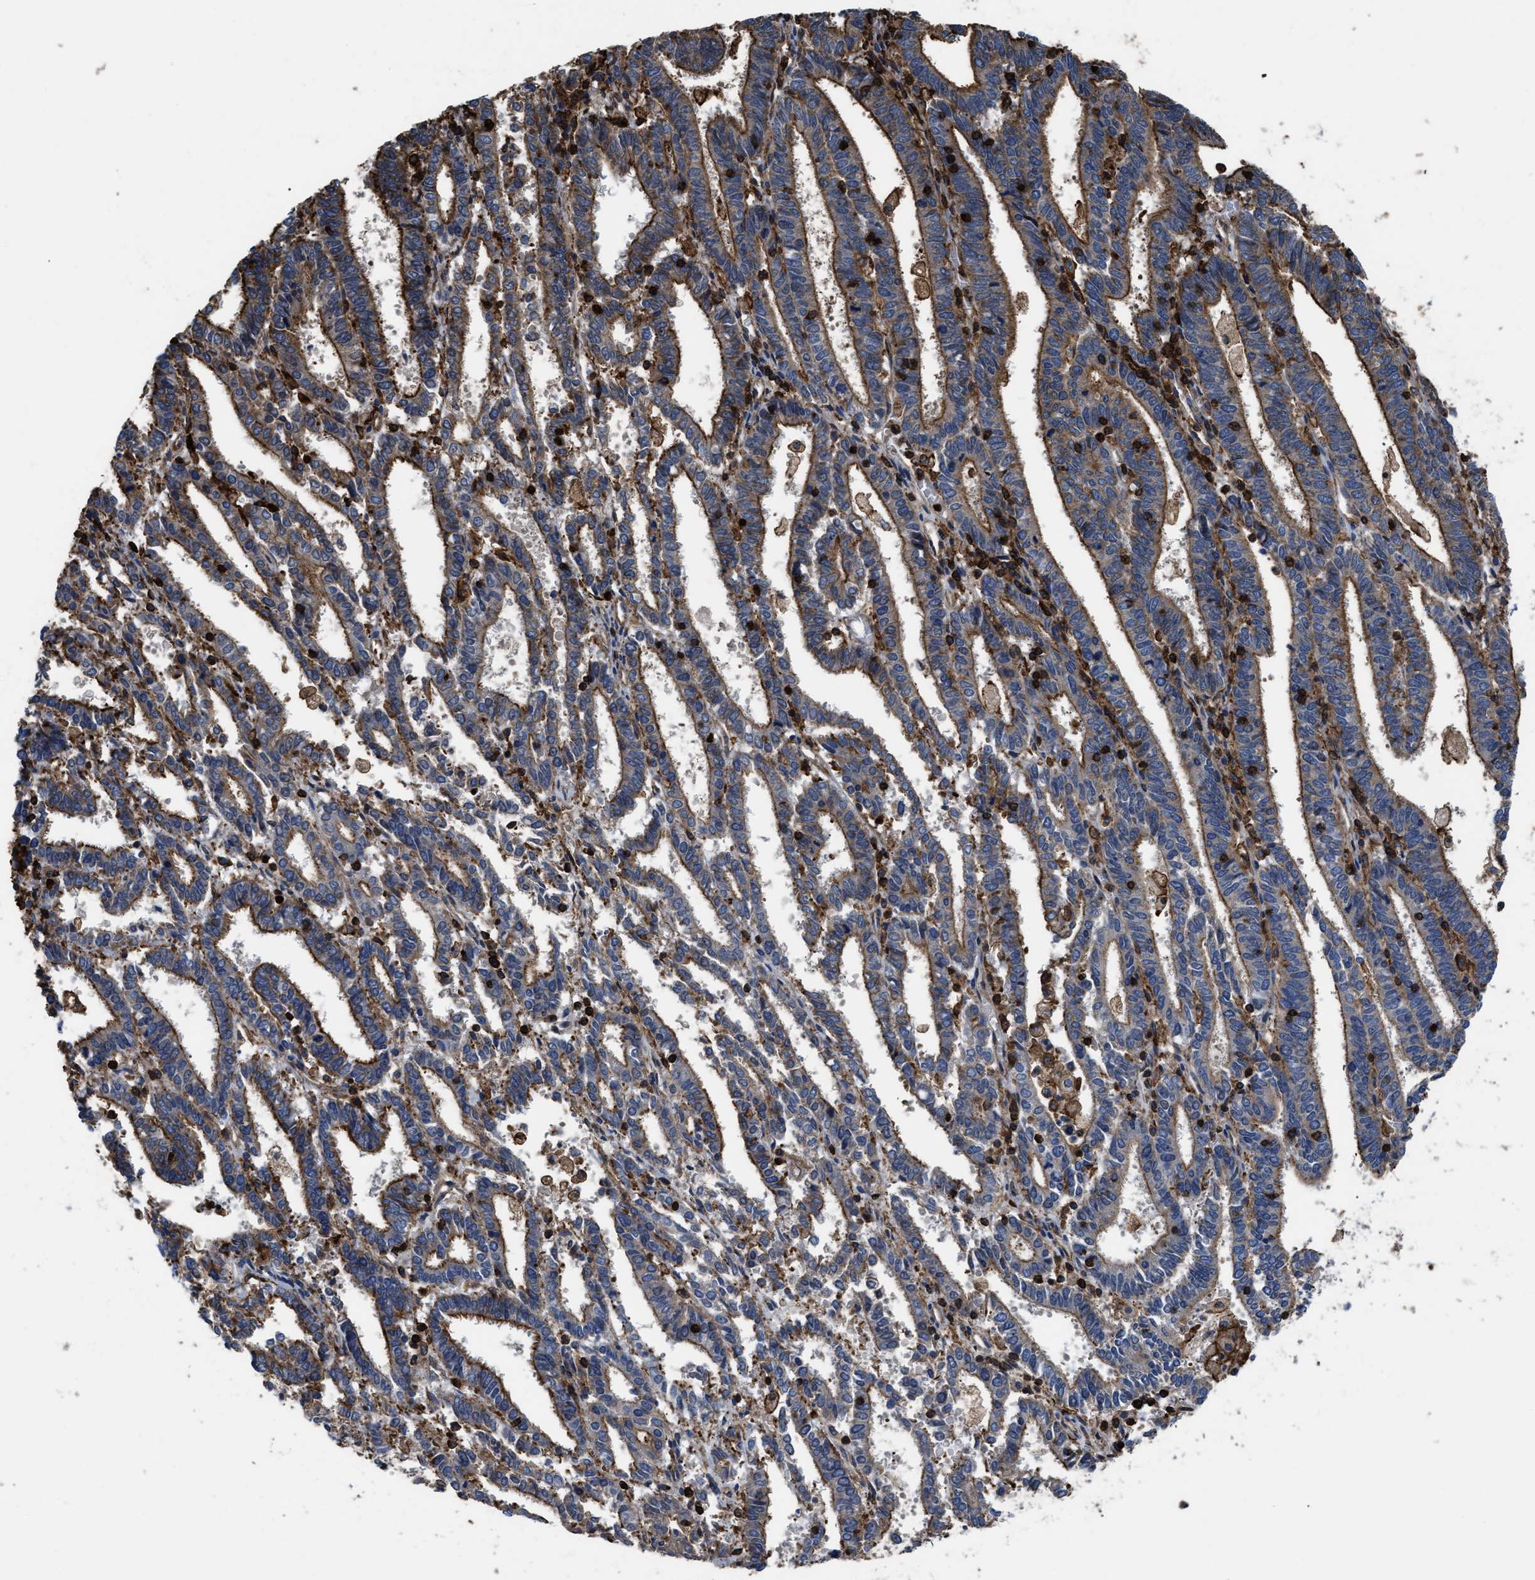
{"staining": {"intensity": "strong", "quantity": ">75%", "location": "cytoplasmic/membranous"}, "tissue": "endometrial cancer", "cell_type": "Tumor cells", "image_type": "cancer", "snomed": [{"axis": "morphology", "description": "Adenocarcinoma, NOS"}, {"axis": "topography", "description": "Uterus"}], "caption": "Approximately >75% of tumor cells in adenocarcinoma (endometrial) exhibit strong cytoplasmic/membranous protein expression as visualized by brown immunohistochemical staining.", "gene": "SCUBE2", "patient": {"sex": "female", "age": 83}}